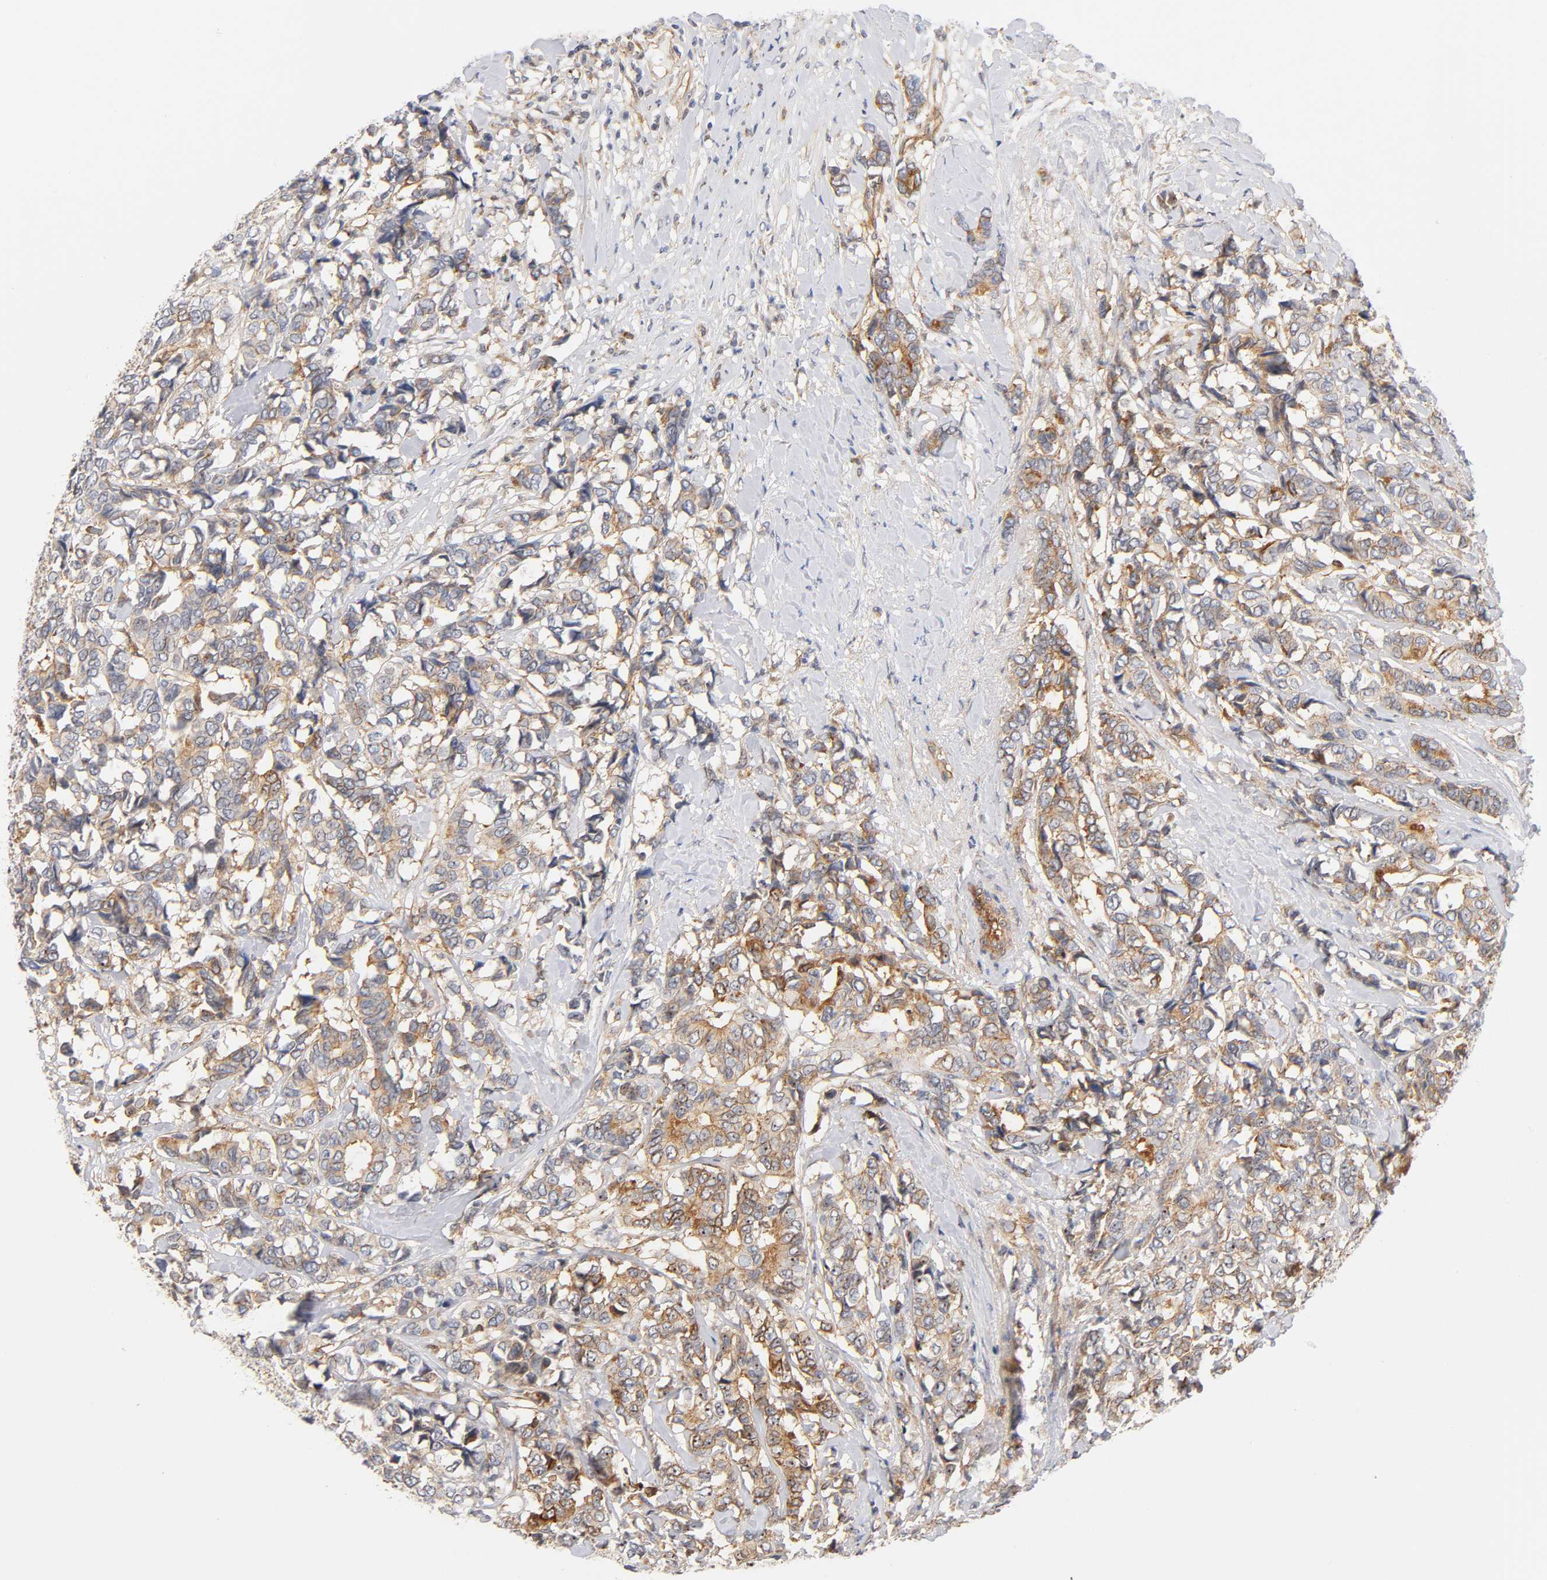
{"staining": {"intensity": "moderate", "quantity": ">75%", "location": "cytoplasmic/membranous"}, "tissue": "breast cancer", "cell_type": "Tumor cells", "image_type": "cancer", "snomed": [{"axis": "morphology", "description": "Duct carcinoma"}, {"axis": "topography", "description": "Breast"}], "caption": "This is an image of IHC staining of breast invasive ductal carcinoma, which shows moderate expression in the cytoplasmic/membranous of tumor cells.", "gene": "PLD1", "patient": {"sex": "female", "age": 87}}